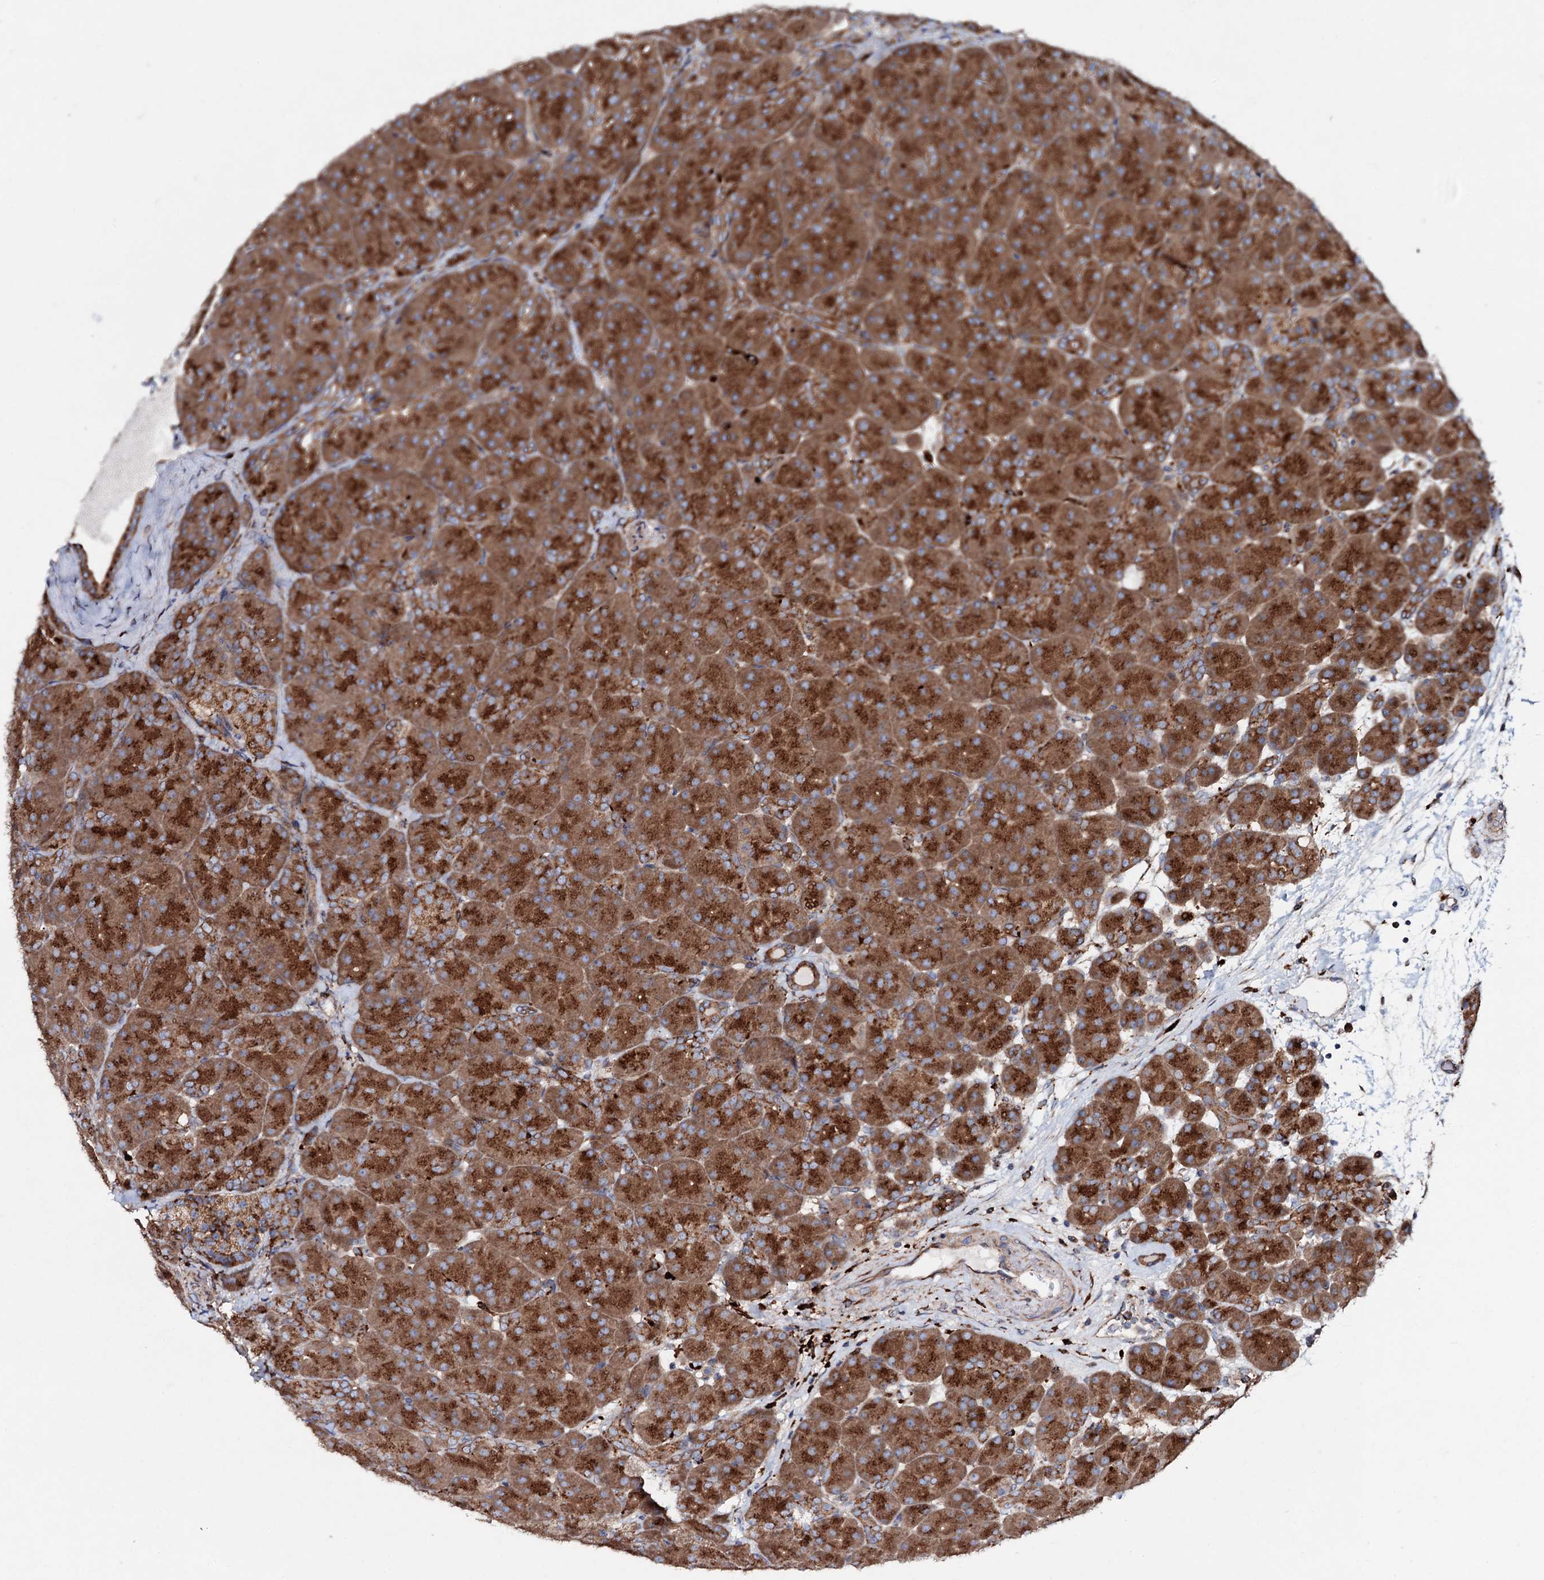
{"staining": {"intensity": "strong", "quantity": ">75%", "location": "cytoplasmic/membranous"}, "tissue": "pancreas", "cell_type": "Exocrine glandular cells", "image_type": "normal", "snomed": [{"axis": "morphology", "description": "Normal tissue, NOS"}, {"axis": "topography", "description": "Pancreas"}], "caption": "This is a micrograph of IHC staining of normal pancreas, which shows strong staining in the cytoplasmic/membranous of exocrine glandular cells.", "gene": "P2RX4", "patient": {"sex": "male", "age": 66}}